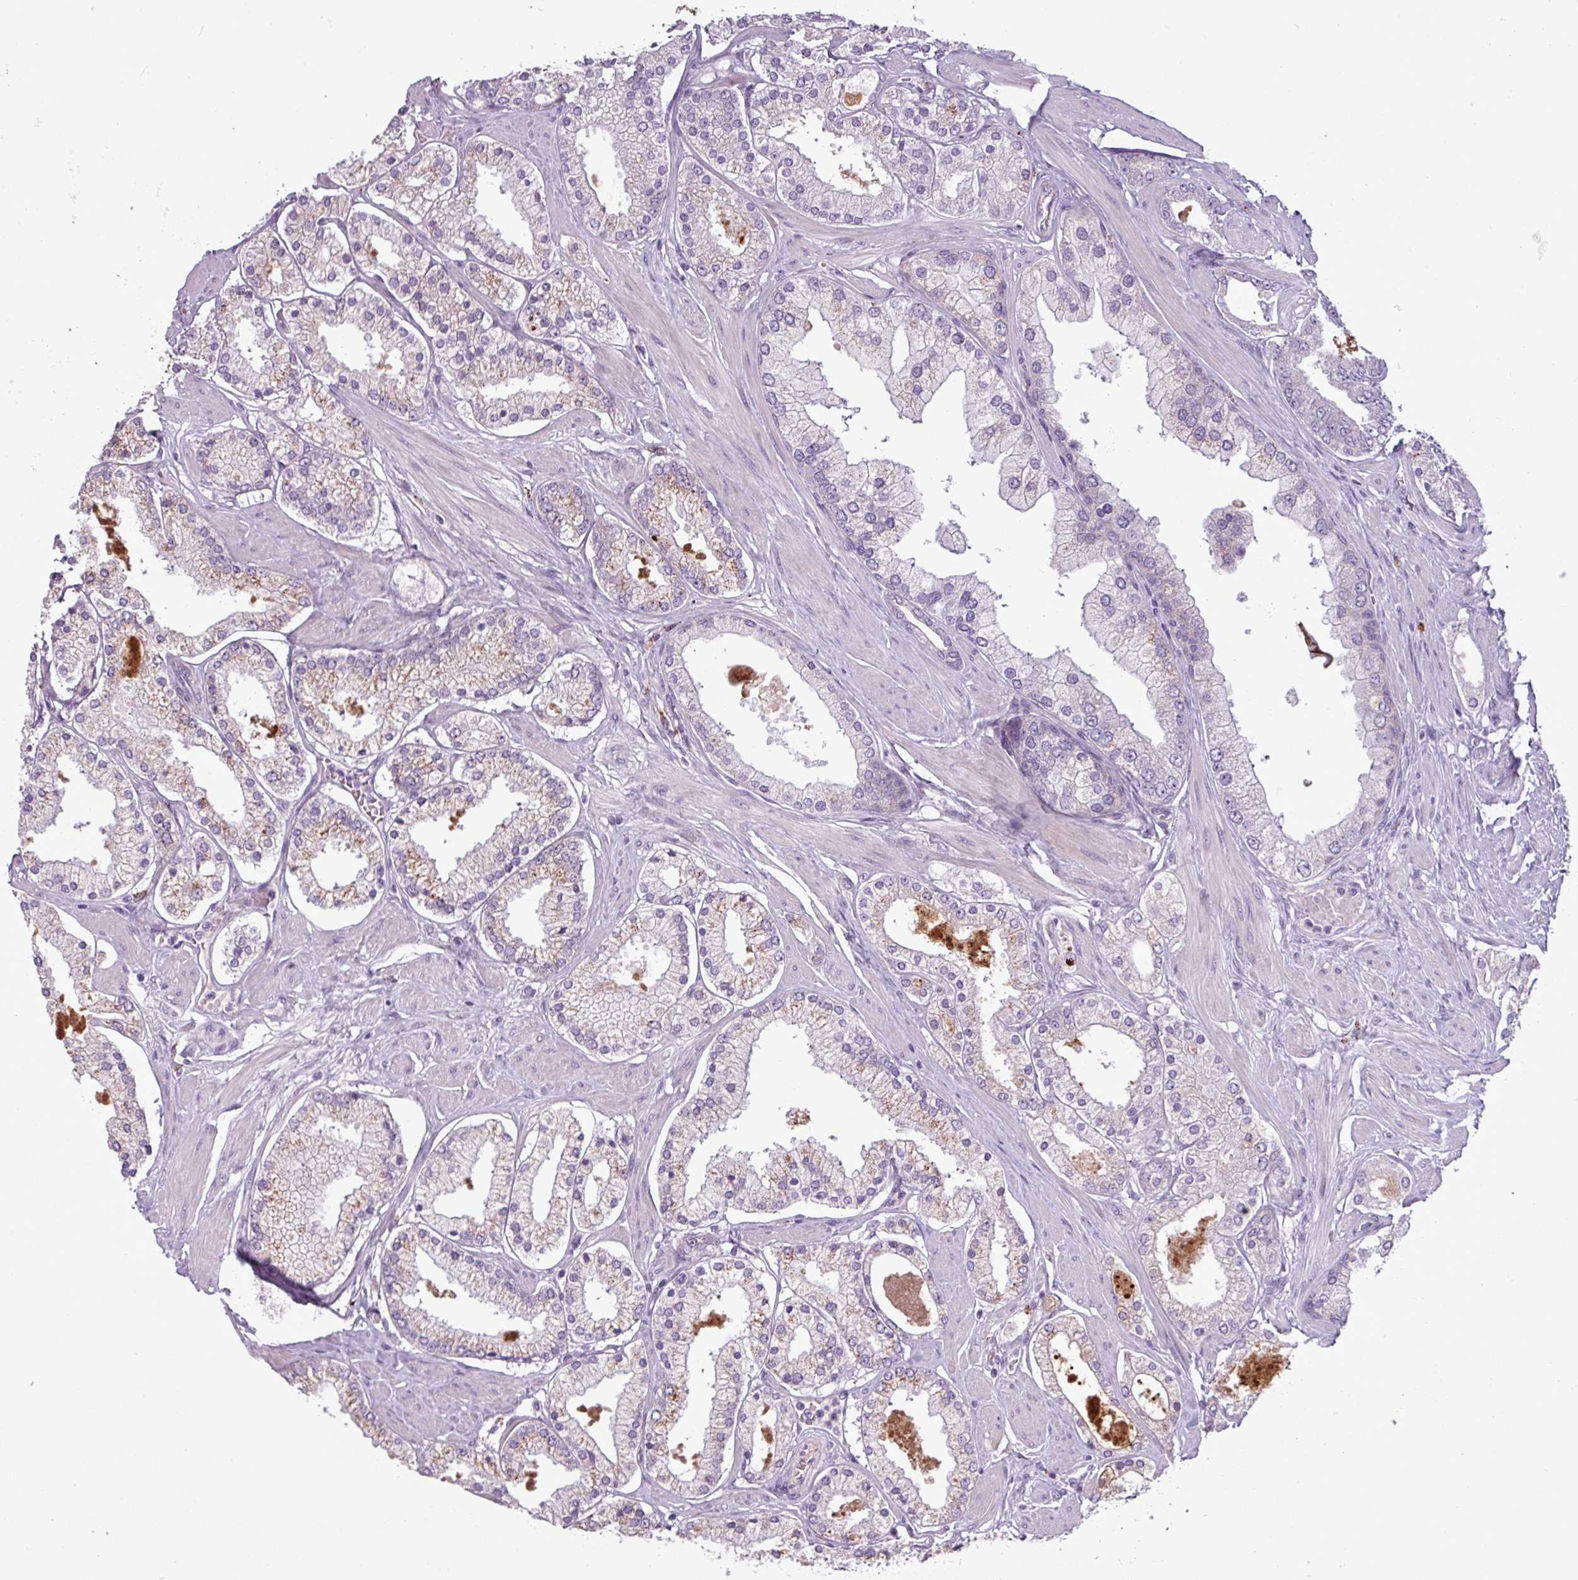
{"staining": {"intensity": "moderate", "quantity": "<25%", "location": "cytoplasmic/membranous"}, "tissue": "prostate cancer", "cell_type": "Tumor cells", "image_type": "cancer", "snomed": [{"axis": "morphology", "description": "Adenocarcinoma, Low grade"}, {"axis": "topography", "description": "Prostate"}], "caption": "High-magnification brightfield microscopy of prostate low-grade adenocarcinoma stained with DAB (3,3'-diaminobenzidine) (brown) and counterstained with hematoxylin (blue). tumor cells exhibit moderate cytoplasmic/membranous positivity is seen in approximately<25% of cells.", "gene": "C4B", "patient": {"sex": "male", "age": 42}}